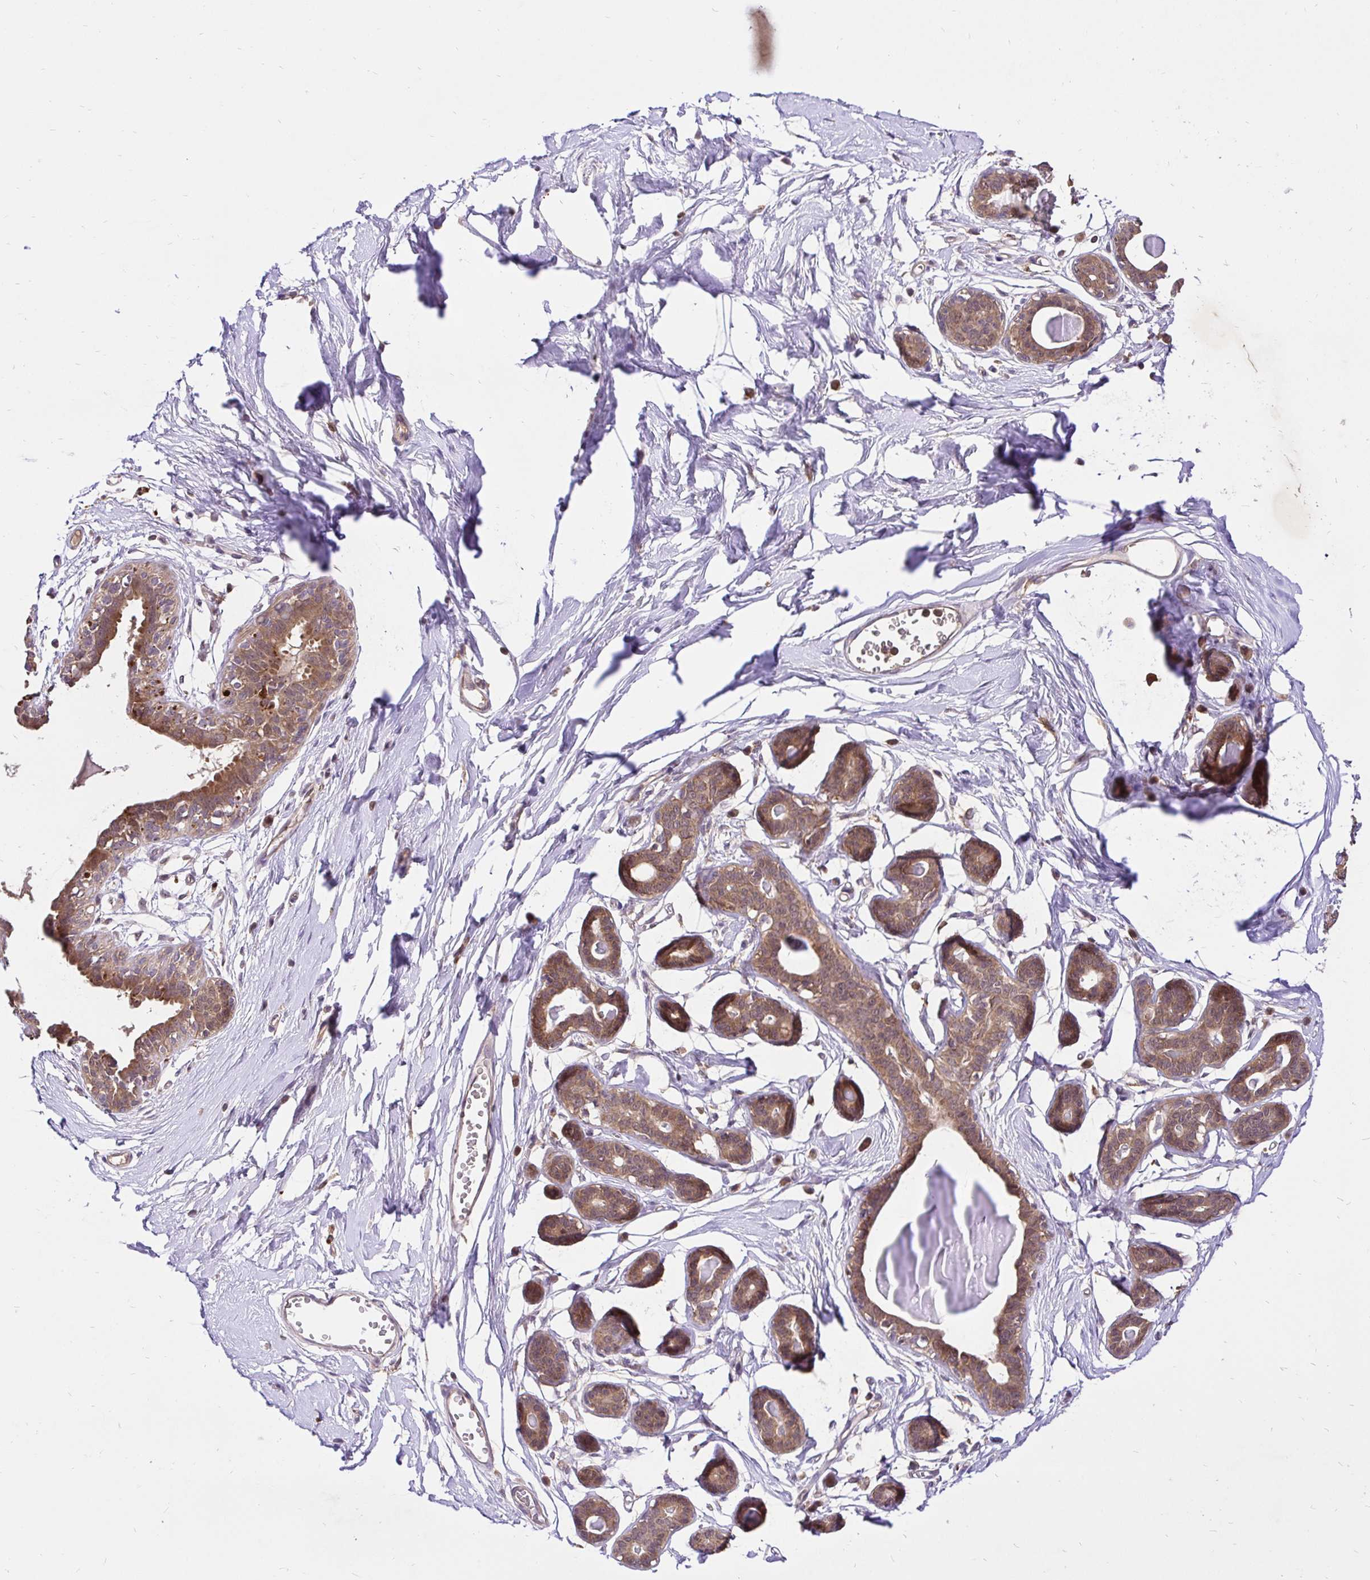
{"staining": {"intensity": "negative", "quantity": "none", "location": "none"}, "tissue": "breast", "cell_type": "Adipocytes", "image_type": "normal", "snomed": [{"axis": "morphology", "description": "Normal tissue, NOS"}, {"axis": "topography", "description": "Breast"}], "caption": "Immunohistochemistry (IHC) histopathology image of unremarkable breast stained for a protein (brown), which demonstrates no positivity in adipocytes.", "gene": "UBE2M", "patient": {"sex": "female", "age": 45}}